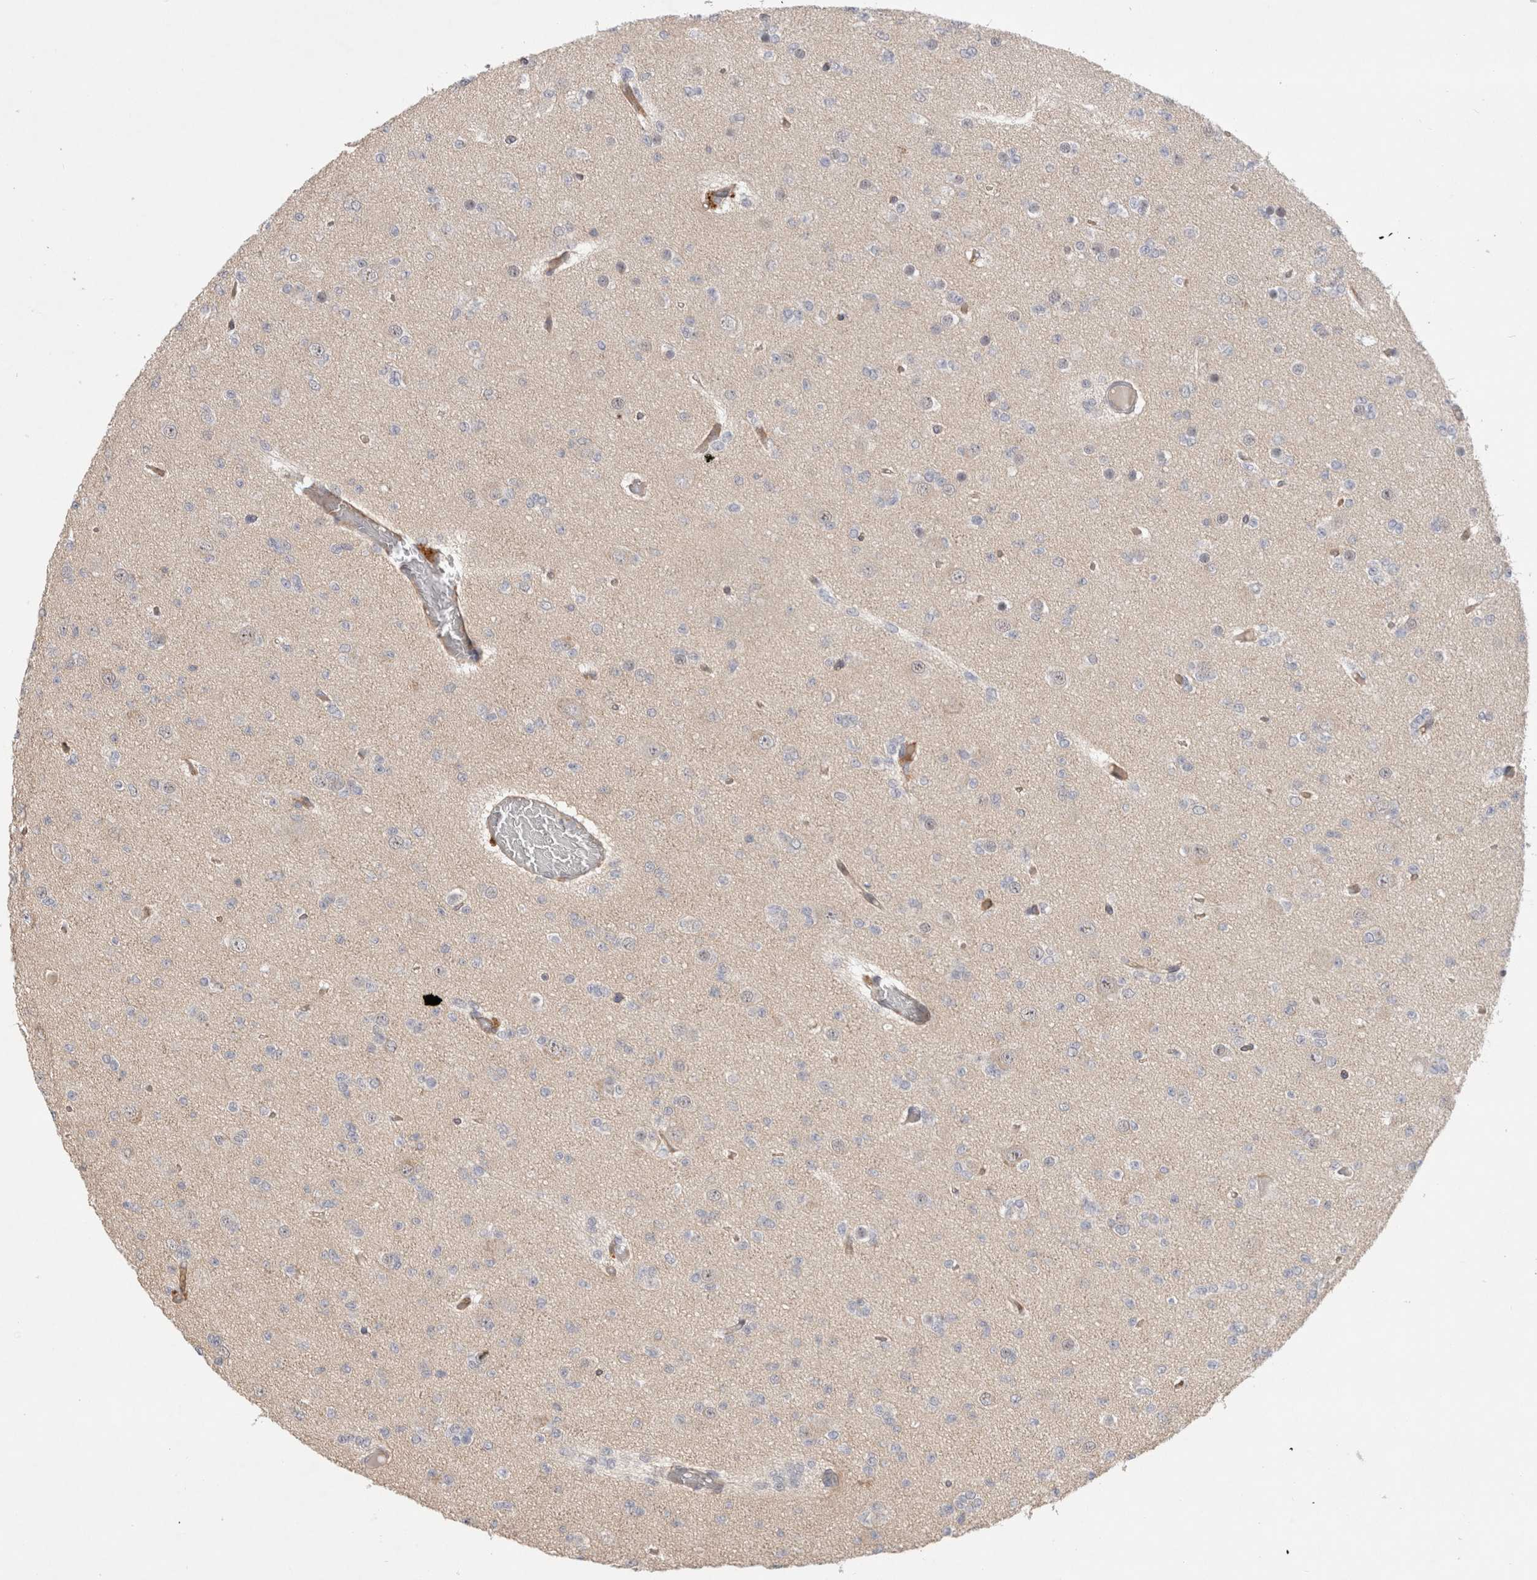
{"staining": {"intensity": "negative", "quantity": "none", "location": "none"}, "tissue": "glioma", "cell_type": "Tumor cells", "image_type": "cancer", "snomed": [{"axis": "morphology", "description": "Glioma, malignant, Low grade"}, {"axis": "topography", "description": "Brain"}], "caption": "There is no significant expression in tumor cells of low-grade glioma (malignant).", "gene": "CERS3", "patient": {"sex": "female", "age": 22}}